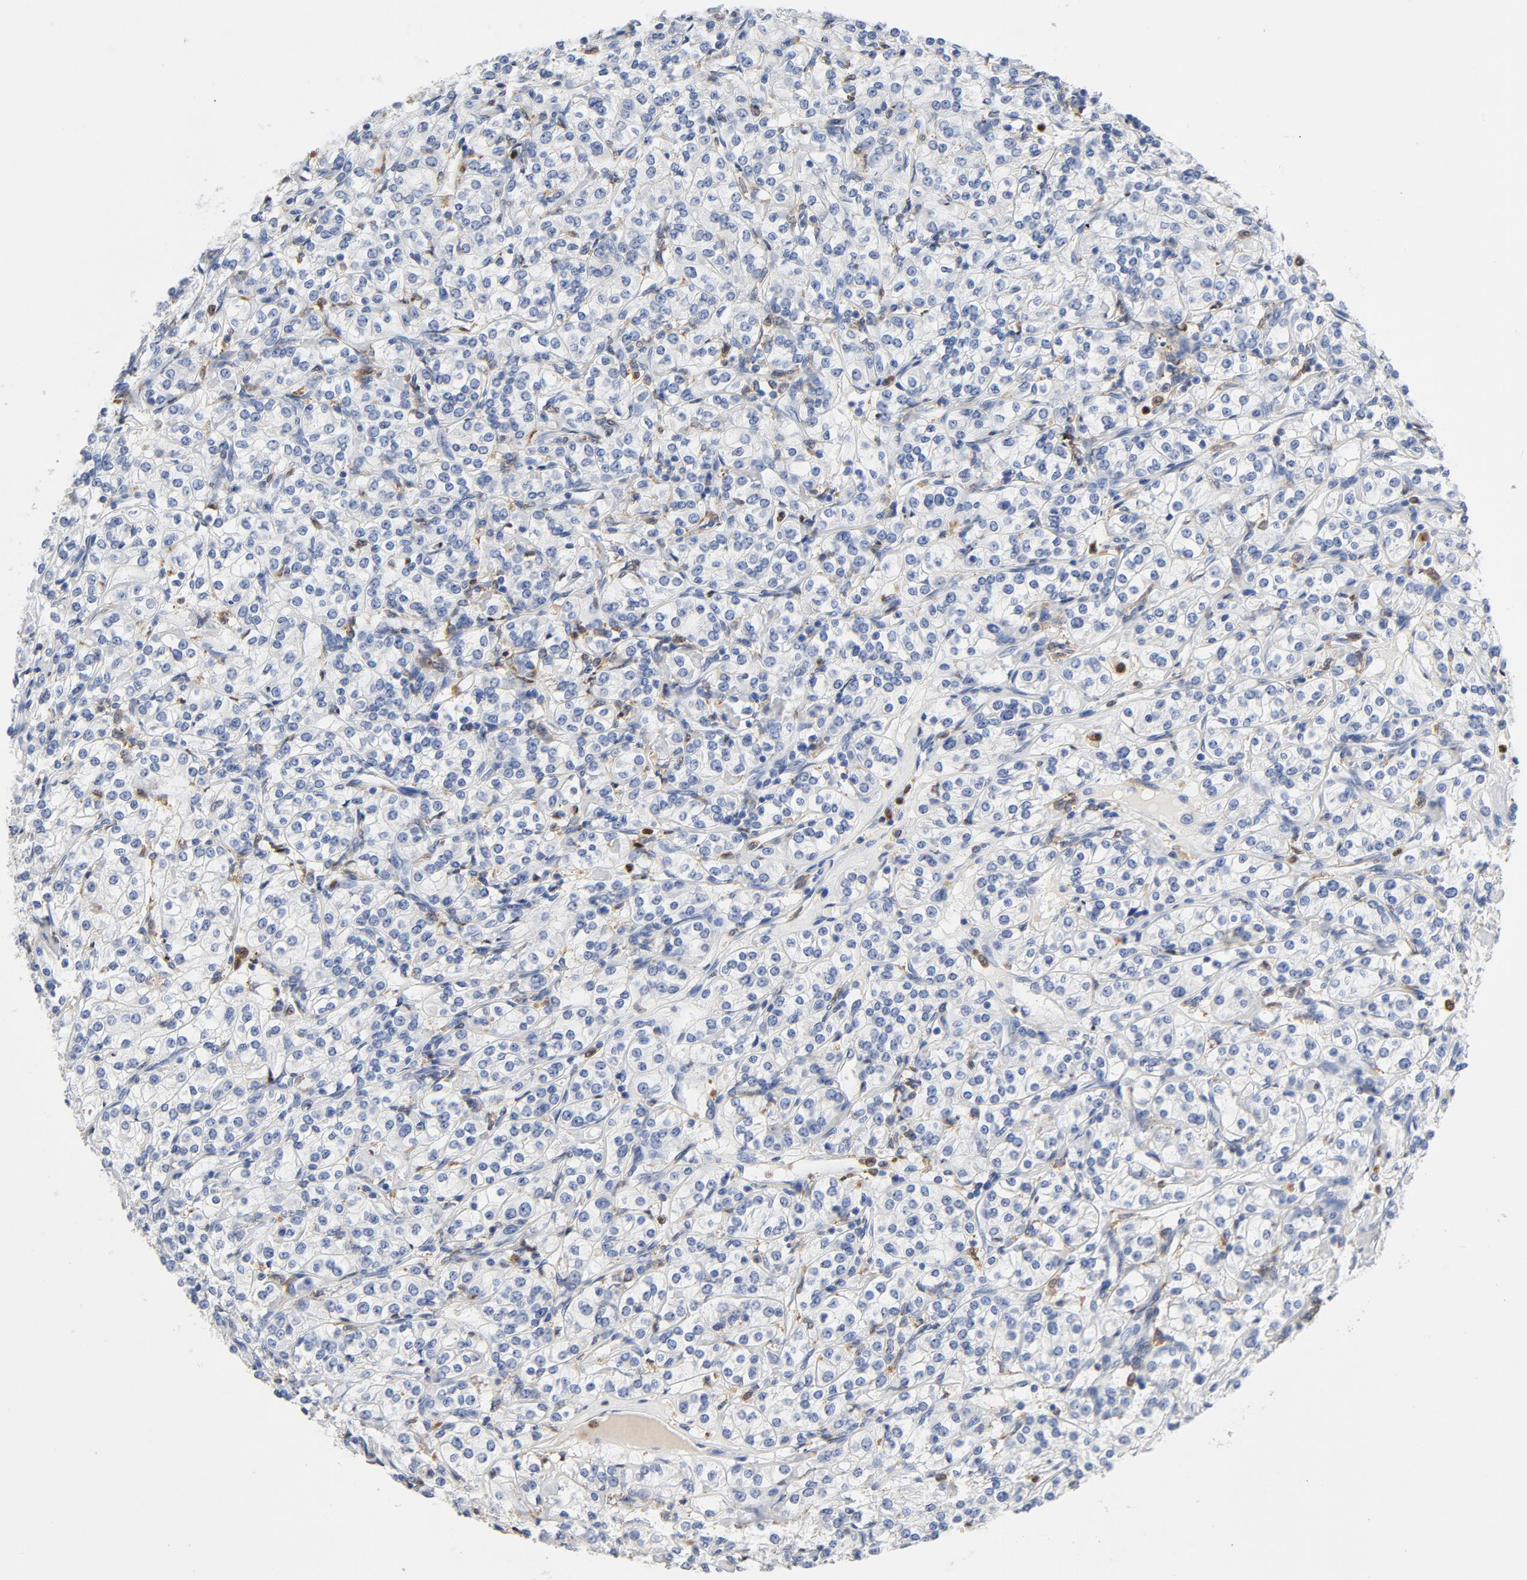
{"staining": {"intensity": "negative", "quantity": "none", "location": "none"}, "tissue": "renal cancer", "cell_type": "Tumor cells", "image_type": "cancer", "snomed": [{"axis": "morphology", "description": "Adenocarcinoma, NOS"}, {"axis": "topography", "description": "Kidney"}], "caption": "Immunohistochemical staining of human renal cancer displays no significant expression in tumor cells.", "gene": "NCF1", "patient": {"sex": "male", "age": 77}}